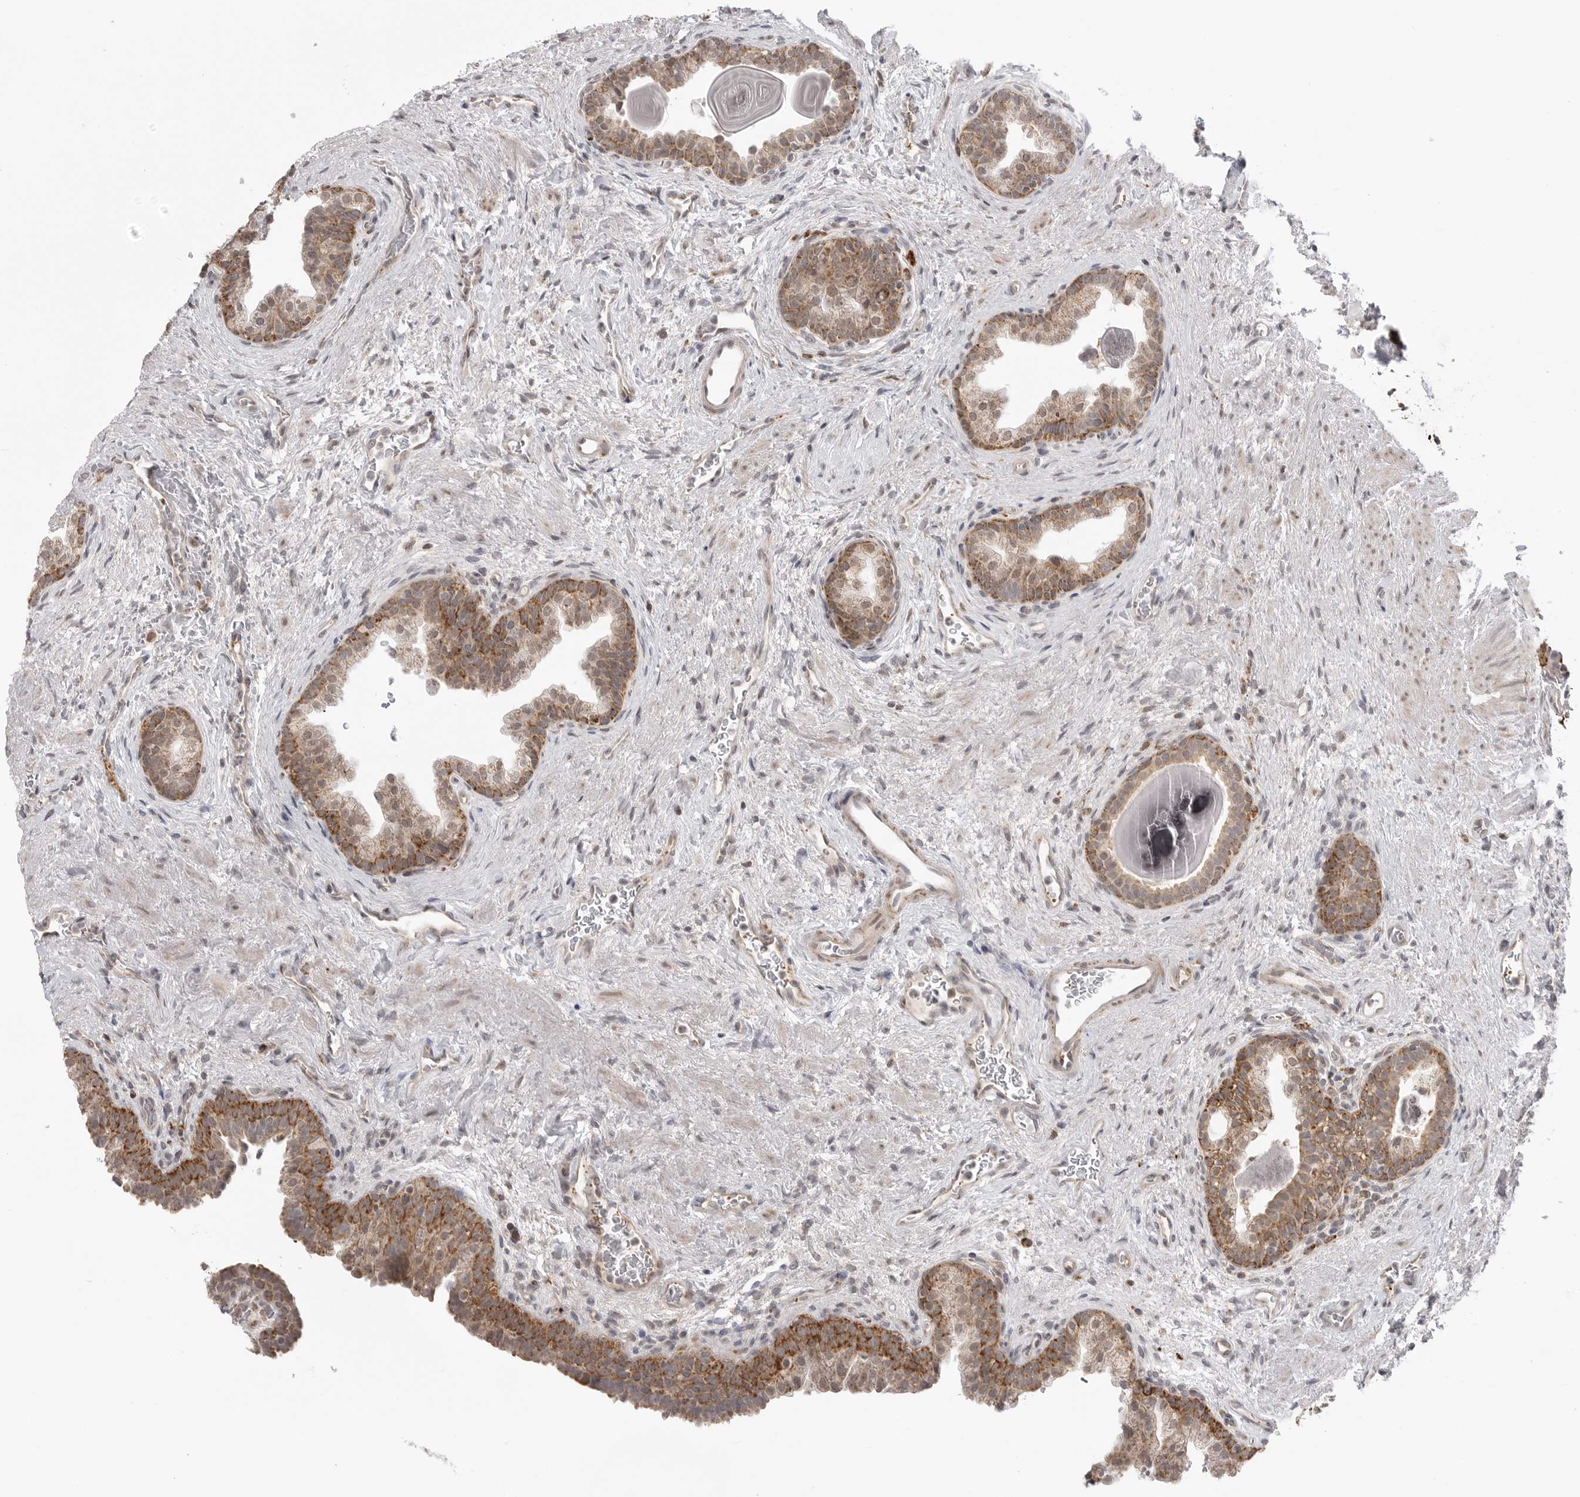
{"staining": {"intensity": "moderate", "quantity": "25%-75%", "location": "cytoplasmic/membranous,nuclear"}, "tissue": "prostate", "cell_type": "Glandular cells", "image_type": "normal", "snomed": [{"axis": "morphology", "description": "Normal tissue, NOS"}, {"axis": "topography", "description": "Prostate"}], "caption": "A micrograph showing moderate cytoplasmic/membranous,nuclear expression in approximately 25%-75% of glandular cells in benign prostate, as visualized by brown immunohistochemical staining.", "gene": "KALRN", "patient": {"sex": "male", "age": 48}}